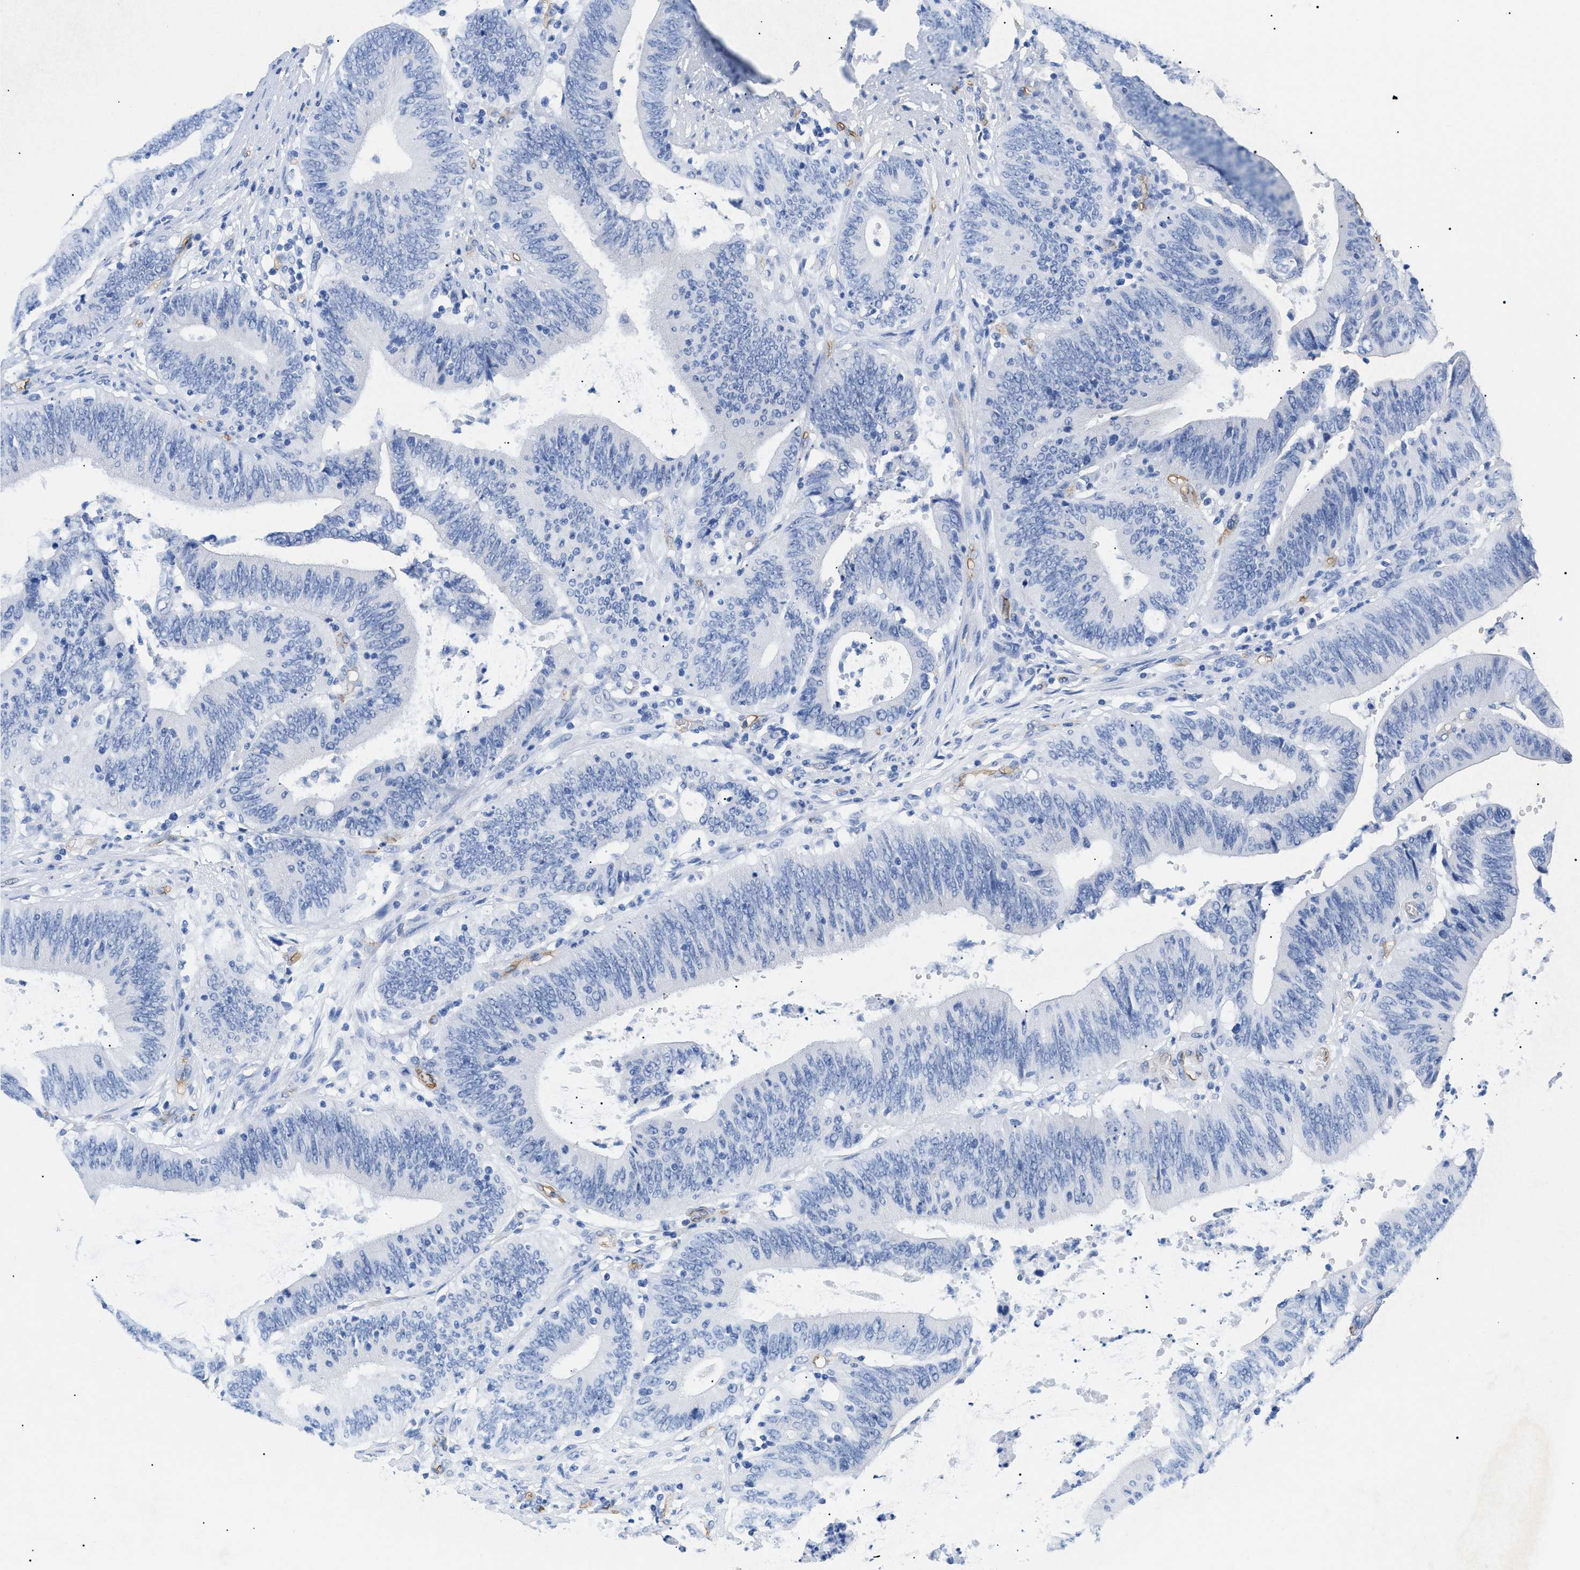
{"staining": {"intensity": "negative", "quantity": "none", "location": "none"}, "tissue": "colorectal cancer", "cell_type": "Tumor cells", "image_type": "cancer", "snomed": [{"axis": "morphology", "description": "Normal tissue, NOS"}, {"axis": "morphology", "description": "Adenocarcinoma, NOS"}, {"axis": "topography", "description": "Rectum"}], "caption": "Tumor cells show no significant protein staining in colorectal cancer.", "gene": "PODXL", "patient": {"sex": "female", "age": 66}}